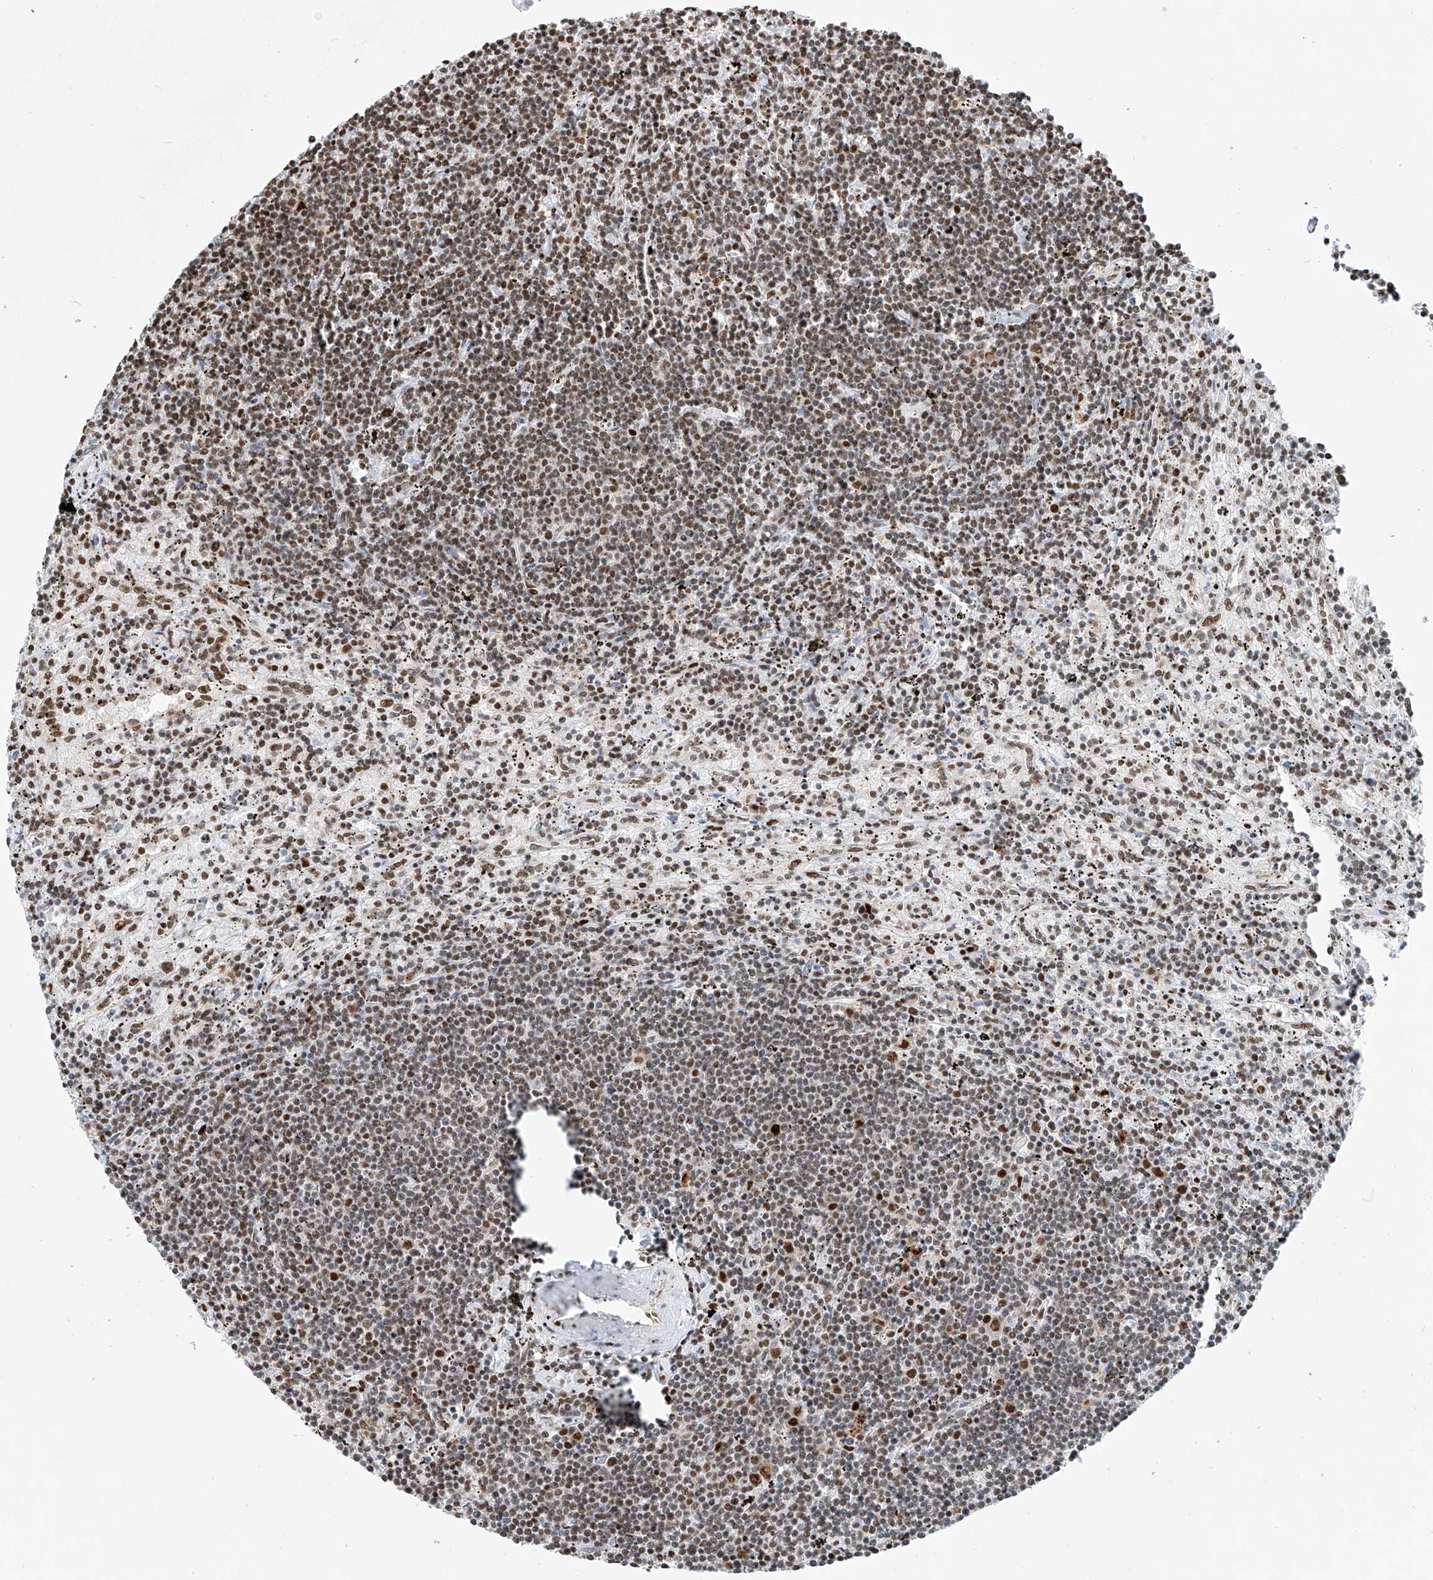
{"staining": {"intensity": "moderate", "quantity": ">75%", "location": "nuclear"}, "tissue": "lymphoma", "cell_type": "Tumor cells", "image_type": "cancer", "snomed": [{"axis": "morphology", "description": "Malignant lymphoma, non-Hodgkin's type, Low grade"}, {"axis": "topography", "description": "Spleen"}], "caption": "Brown immunohistochemical staining in low-grade malignant lymphoma, non-Hodgkin's type demonstrates moderate nuclear staining in approximately >75% of tumor cells.", "gene": "SRSF6", "patient": {"sex": "male", "age": 76}}